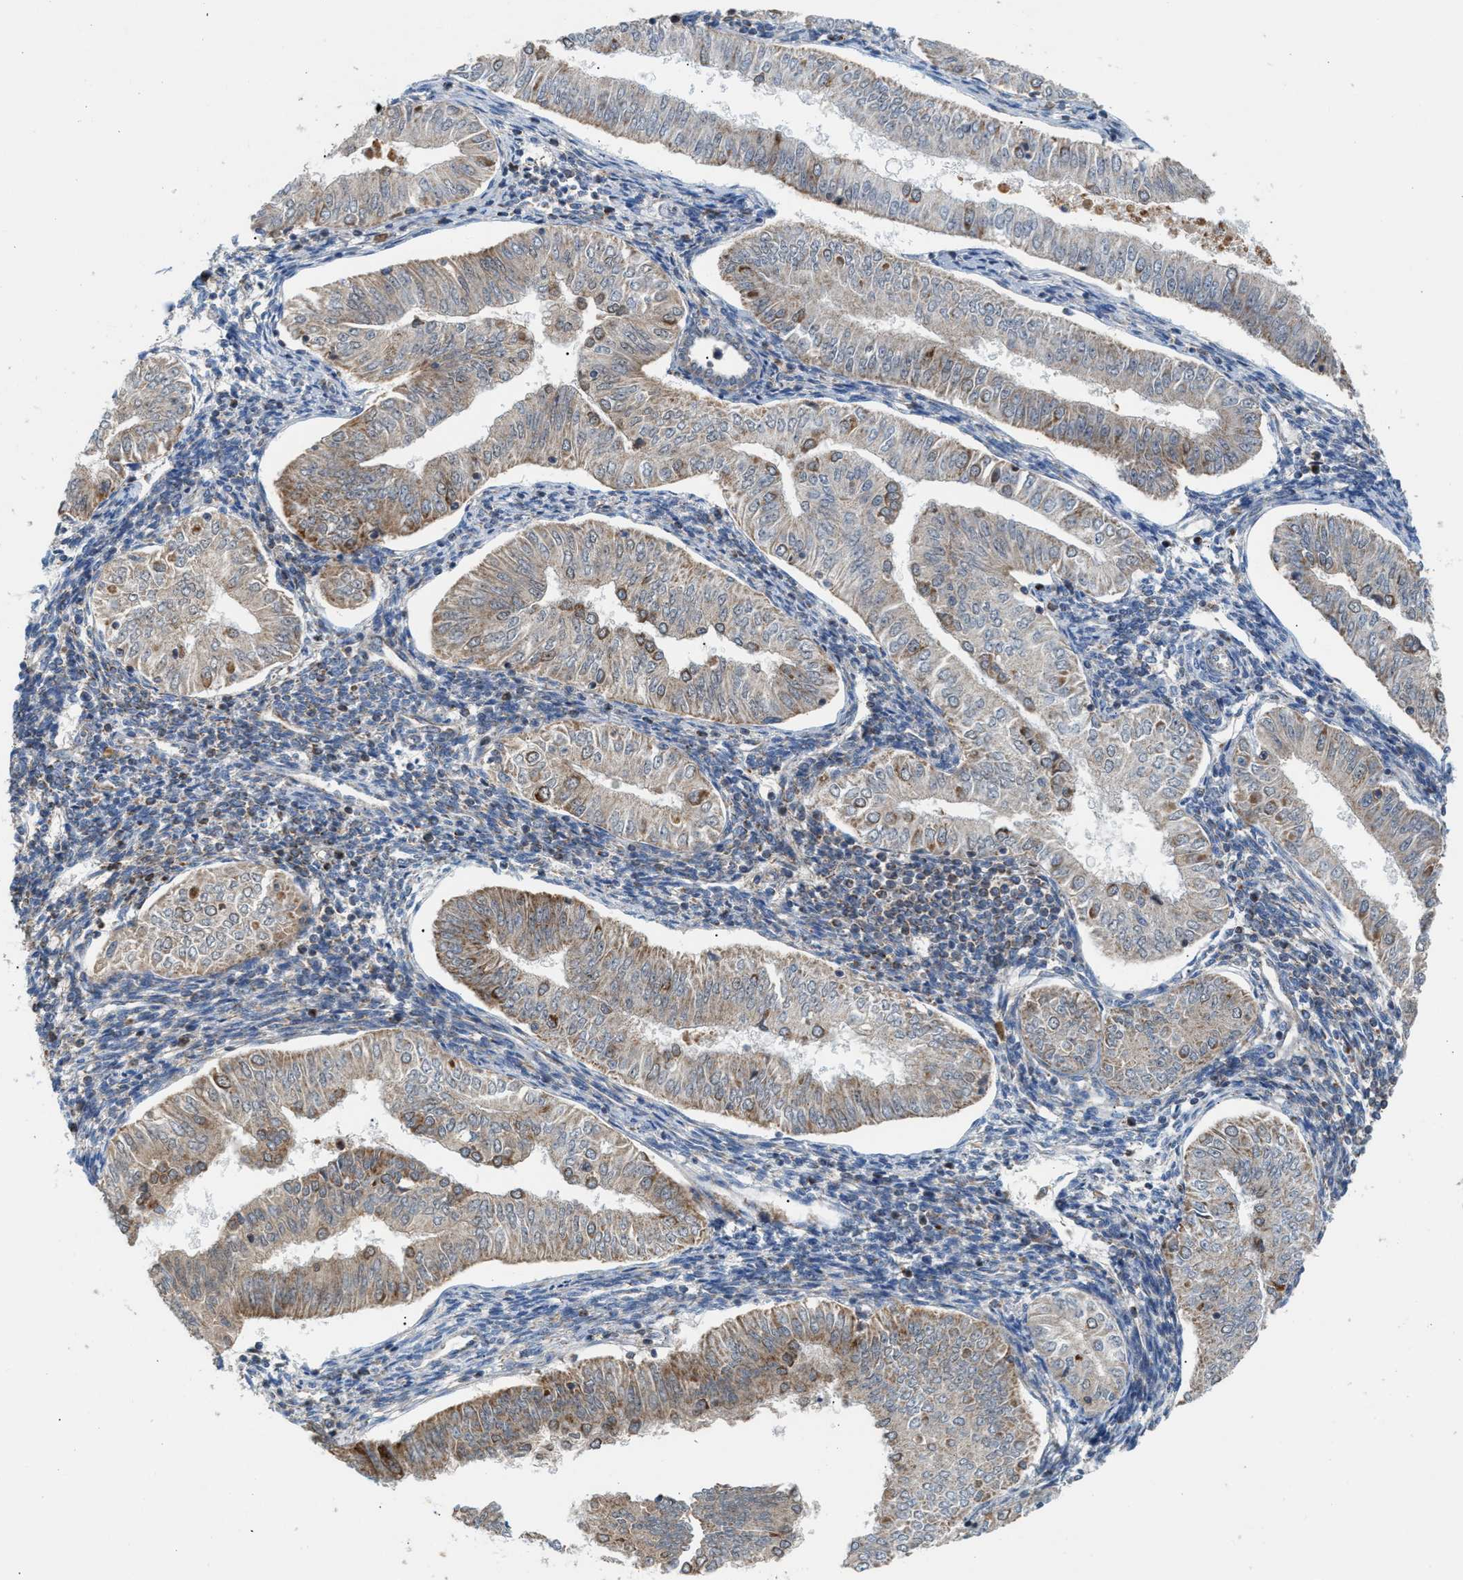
{"staining": {"intensity": "moderate", "quantity": "25%-75%", "location": "cytoplasmic/membranous"}, "tissue": "endometrial cancer", "cell_type": "Tumor cells", "image_type": "cancer", "snomed": [{"axis": "morphology", "description": "Normal tissue, NOS"}, {"axis": "morphology", "description": "Adenocarcinoma, NOS"}, {"axis": "topography", "description": "Endometrium"}], "caption": "Protein positivity by immunohistochemistry (IHC) displays moderate cytoplasmic/membranous positivity in approximately 25%-75% of tumor cells in endometrial cancer (adenocarcinoma). (IHC, brightfield microscopy, high magnification).", "gene": "PMPCA", "patient": {"sex": "female", "age": 53}}